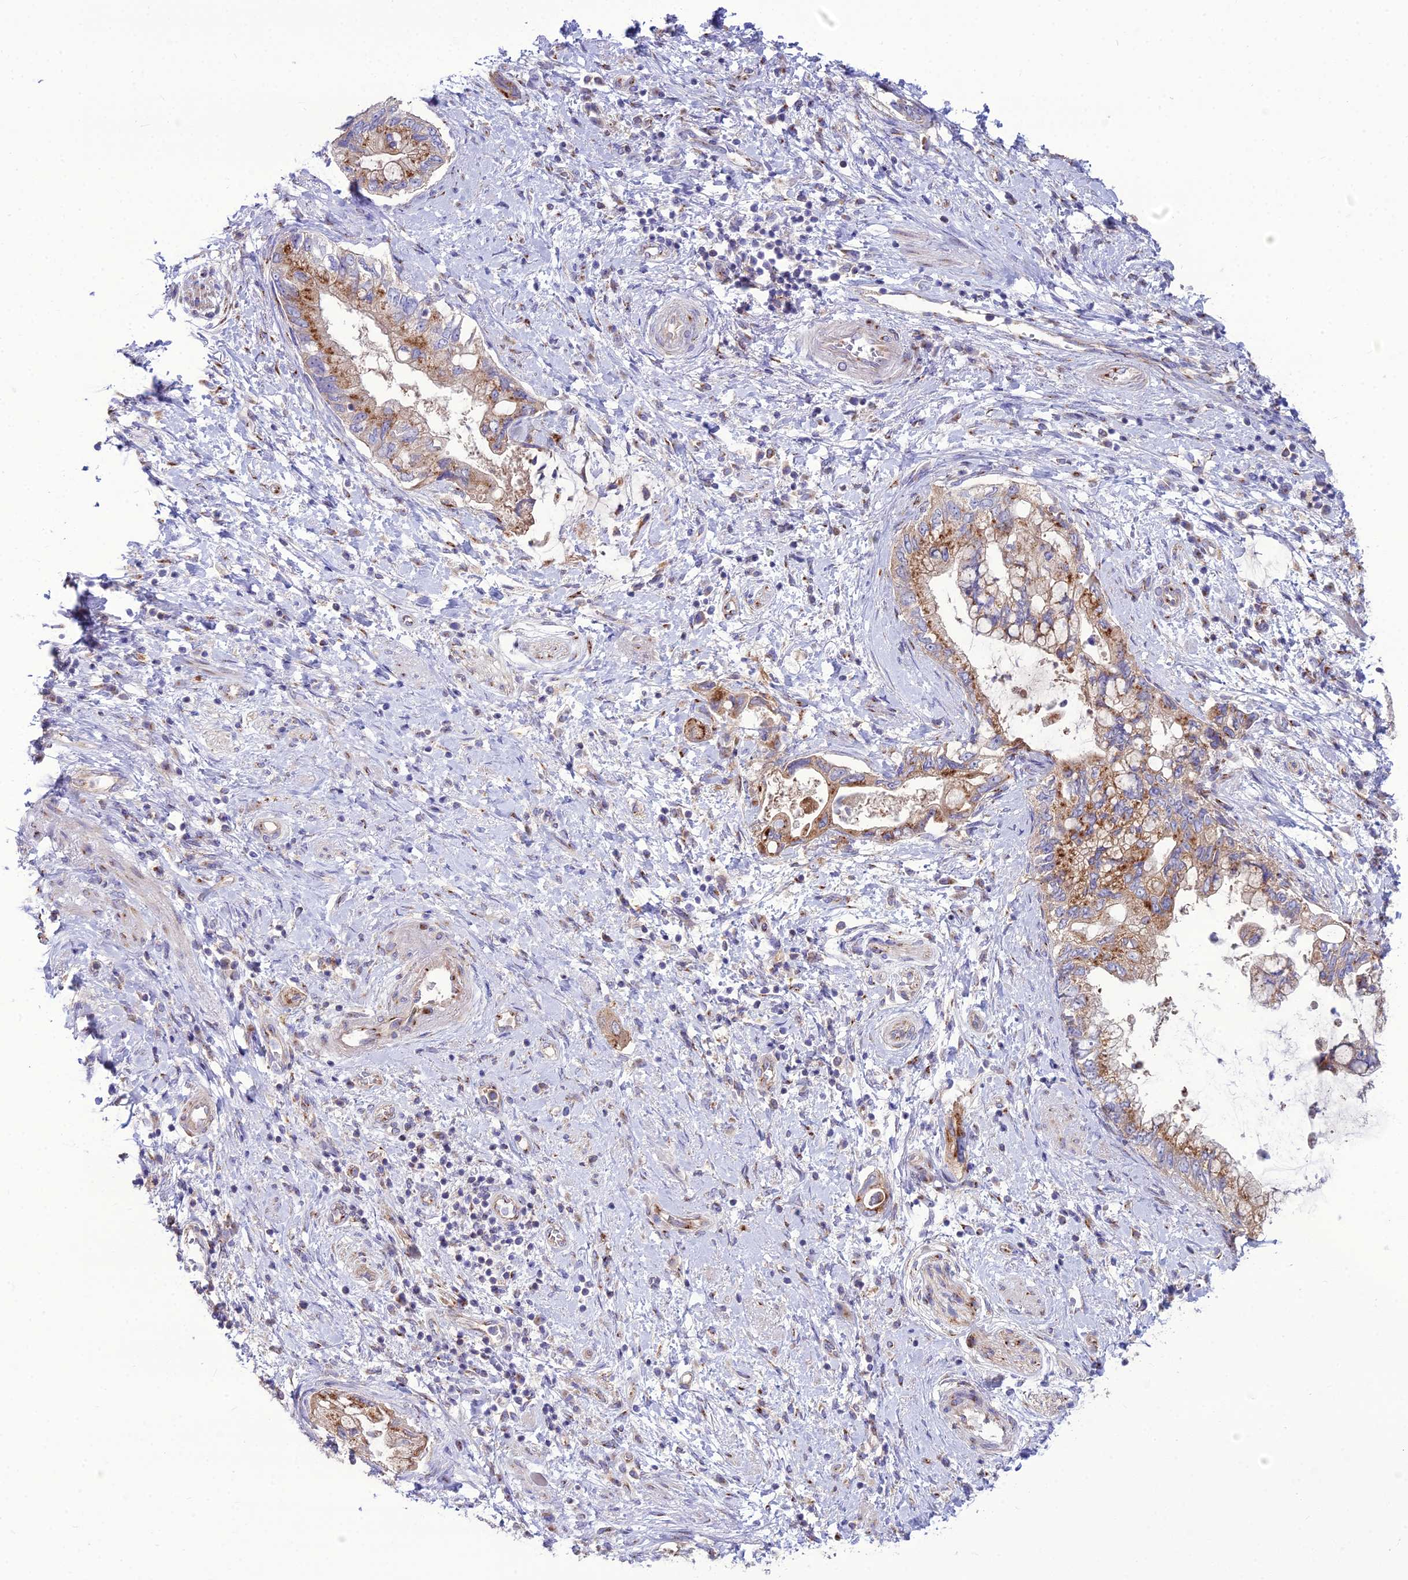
{"staining": {"intensity": "moderate", "quantity": "25%-75%", "location": "cytoplasmic/membranous"}, "tissue": "pancreatic cancer", "cell_type": "Tumor cells", "image_type": "cancer", "snomed": [{"axis": "morphology", "description": "Adenocarcinoma, NOS"}, {"axis": "topography", "description": "Pancreas"}], "caption": "Immunohistochemistry (IHC) photomicrograph of pancreatic cancer (adenocarcinoma) stained for a protein (brown), which shows medium levels of moderate cytoplasmic/membranous positivity in approximately 25%-75% of tumor cells.", "gene": "SPRYD7", "patient": {"sex": "female", "age": 73}}